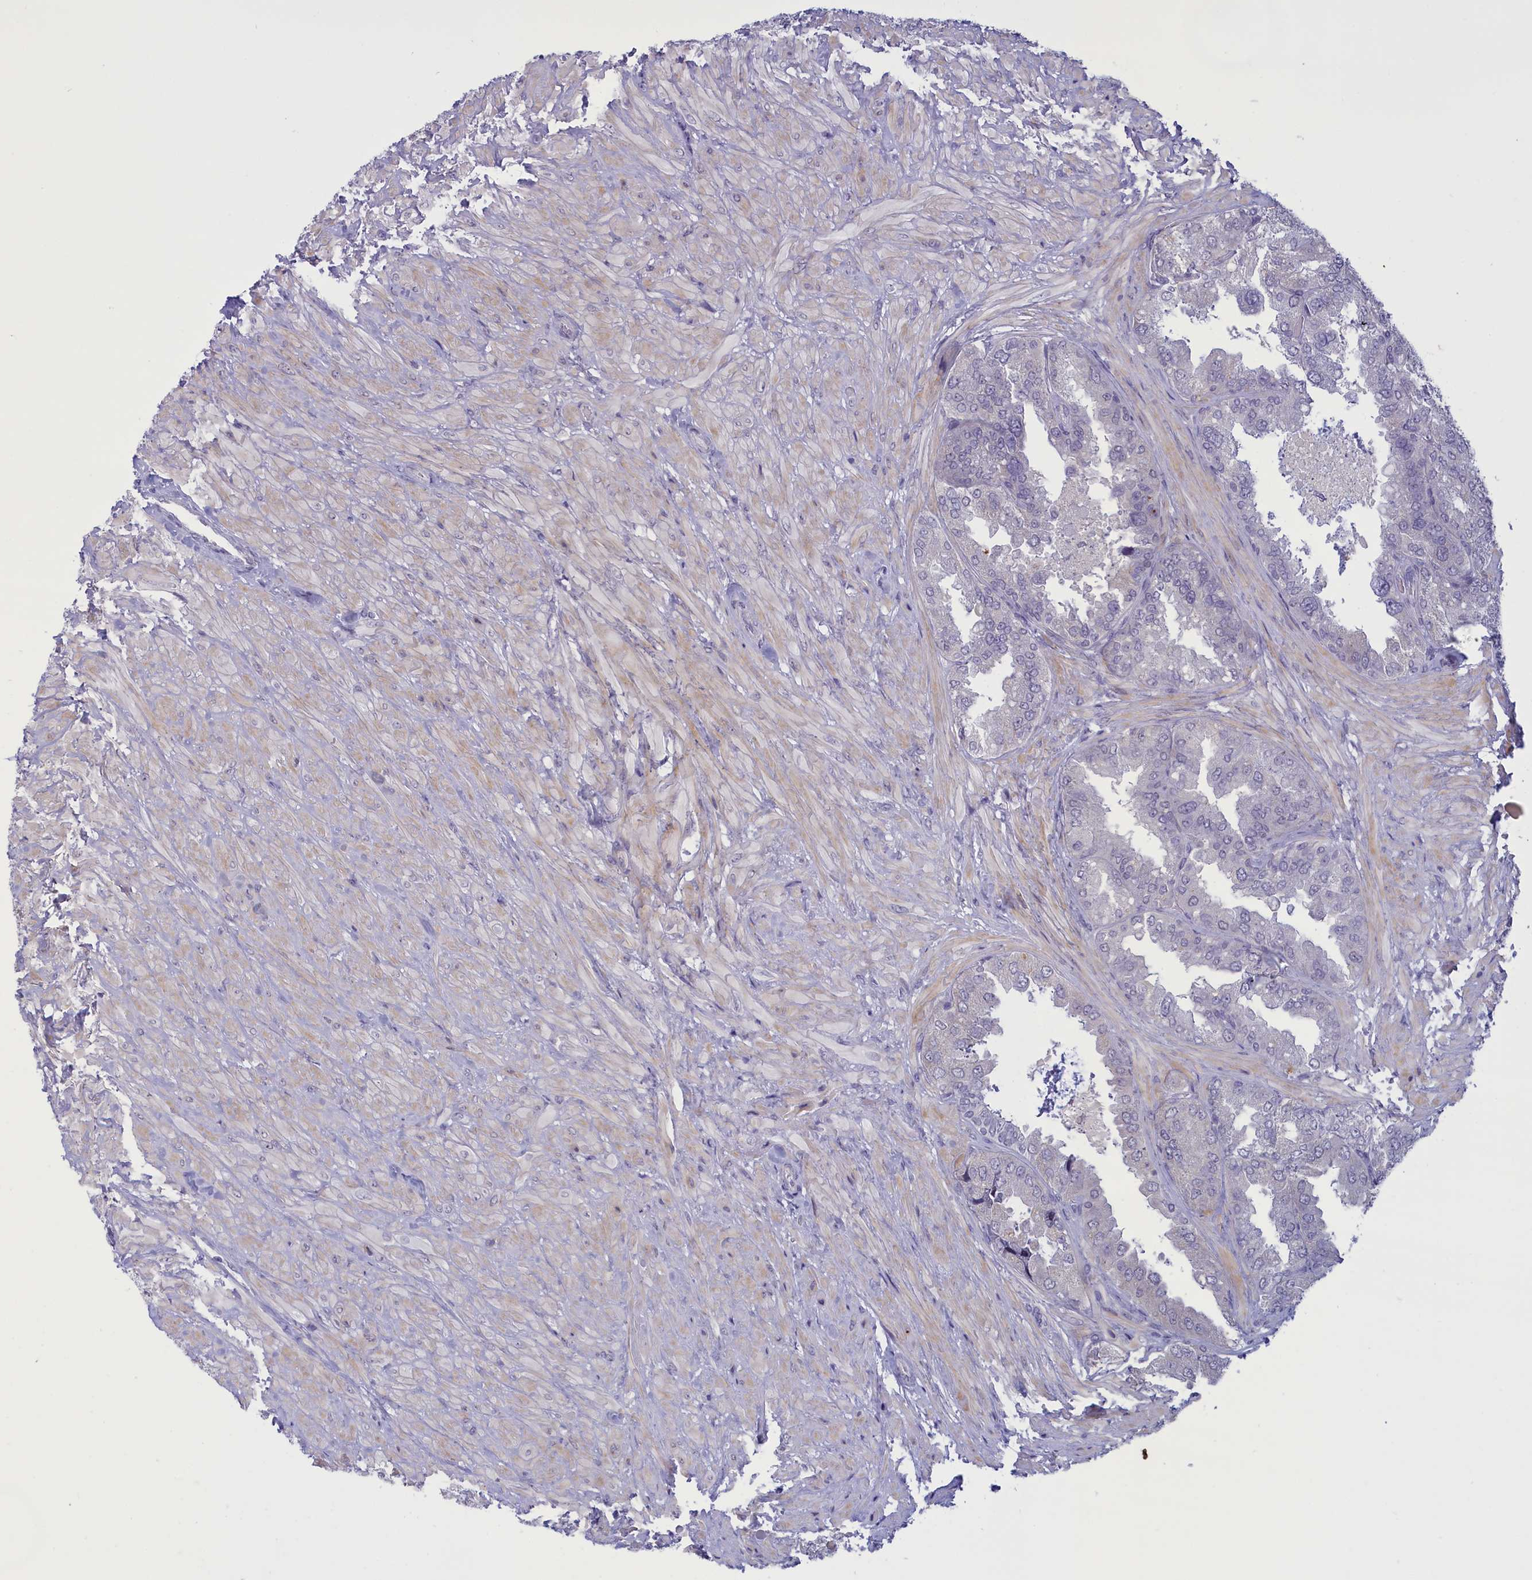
{"staining": {"intensity": "negative", "quantity": "none", "location": "none"}, "tissue": "seminal vesicle", "cell_type": "Glandular cells", "image_type": "normal", "snomed": [{"axis": "morphology", "description": "Normal tissue, NOS"}, {"axis": "topography", "description": "Seminal veicle"}, {"axis": "topography", "description": "Peripheral nerve tissue"}], "caption": "Immunohistochemical staining of unremarkable seminal vesicle shows no significant expression in glandular cells. The staining was performed using DAB (3,3'-diaminobenzidine) to visualize the protein expression in brown, while the nuclei were stained in blue with hematoxylin (Magnification: 20x).", "gene": "ELOA2", "patient": {"sex": "male", "age": 63}}